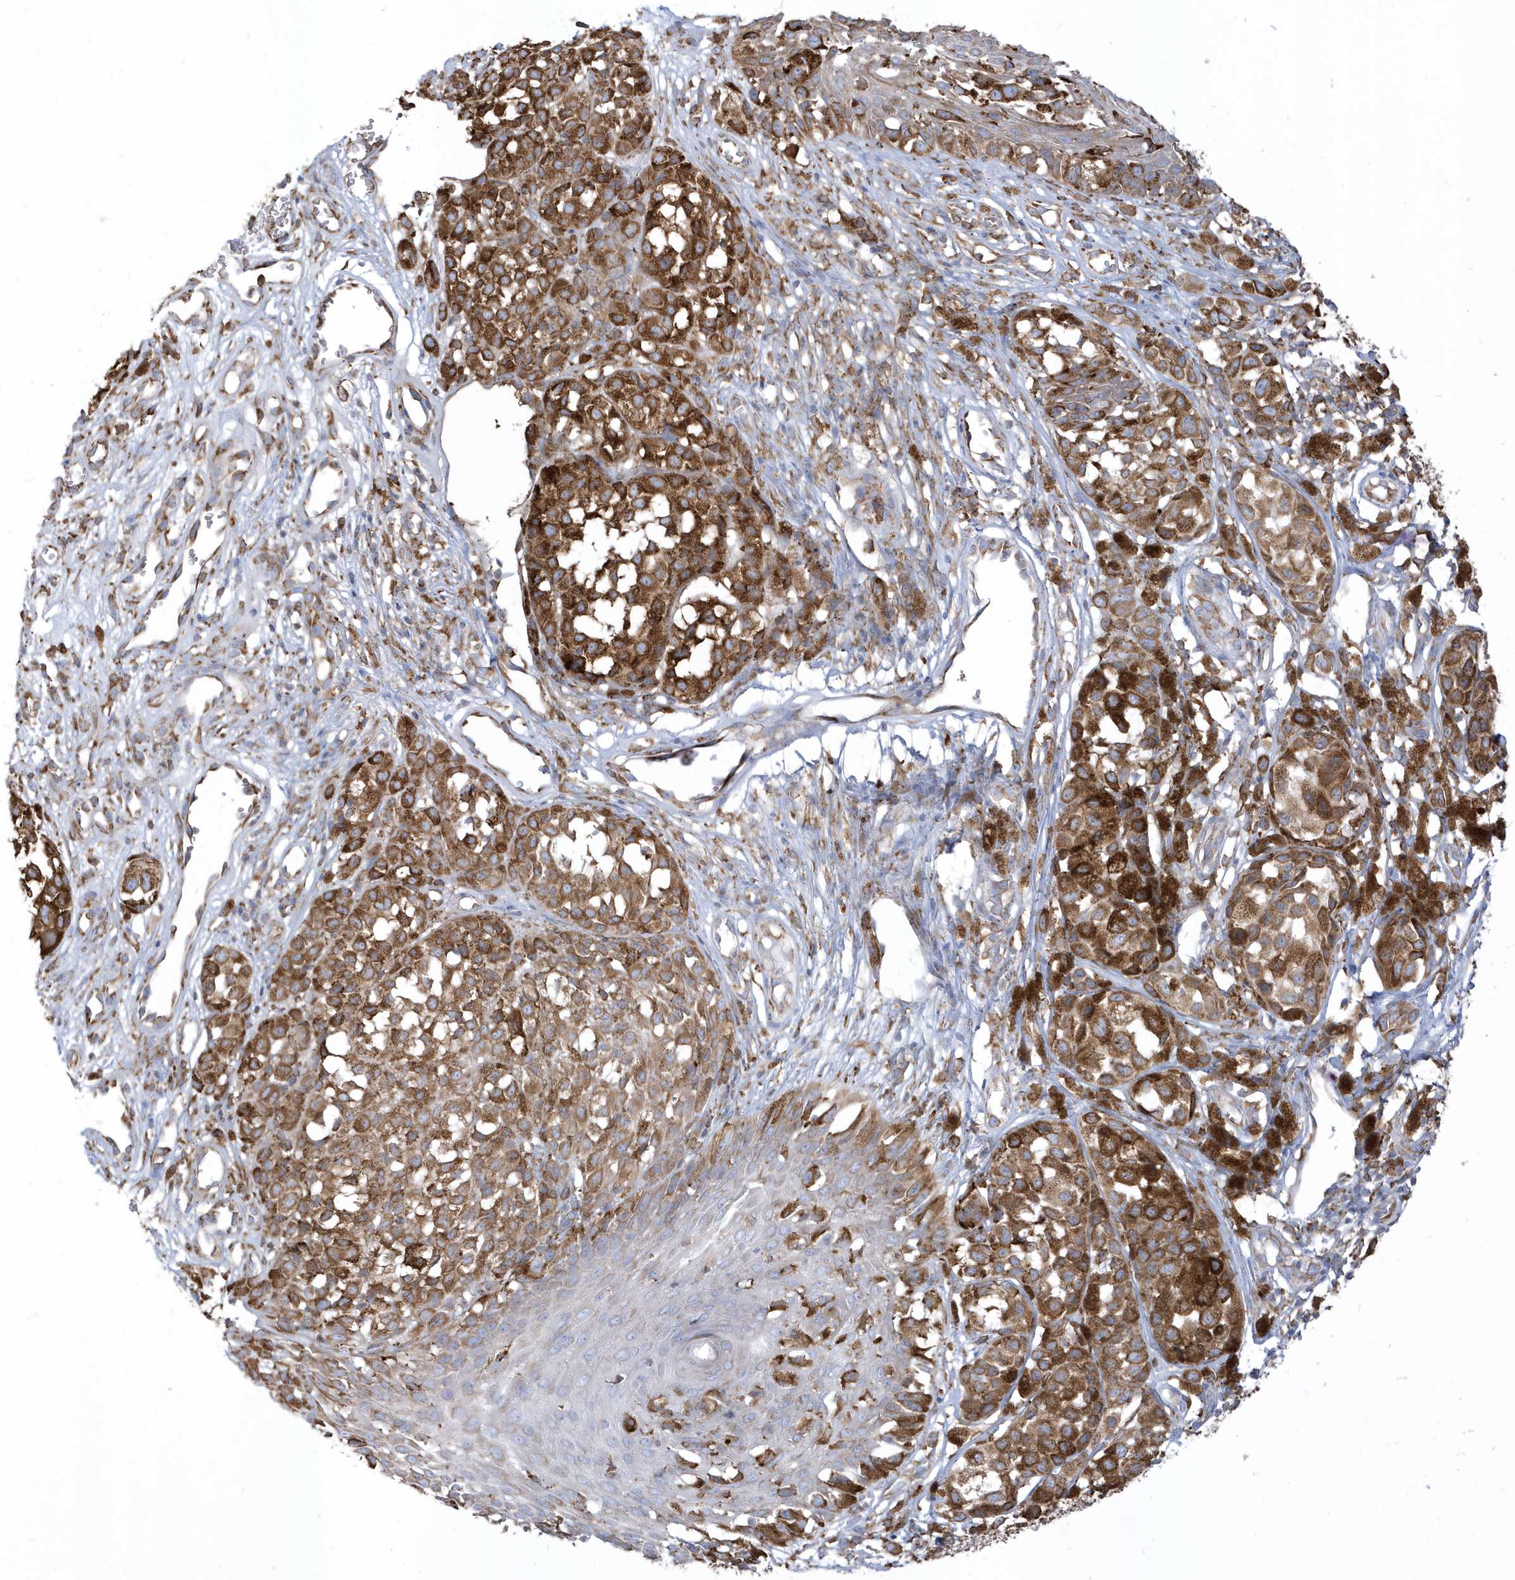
{"staining": {"intensity": "strong", "quantity": ">75%", "location": "cytoplasmic/membranous"}, "tissue": "melanoma", "cell_type": "Tumor cells", "image_type": "cancer", "snomed": [{"axis": "morphology", "description": "Malignant melanoma, NOS"}, {"axis": "topography", "description": "Skin of leg"}], "caption": "The photomicrograph shows staining of malignant melanoma, revealing strong cytoplasmic/membranous protein positivity (brown color) within tumor cells.", "gene": "PDIA6", "patient": {"sex": "female", "age": 72}}